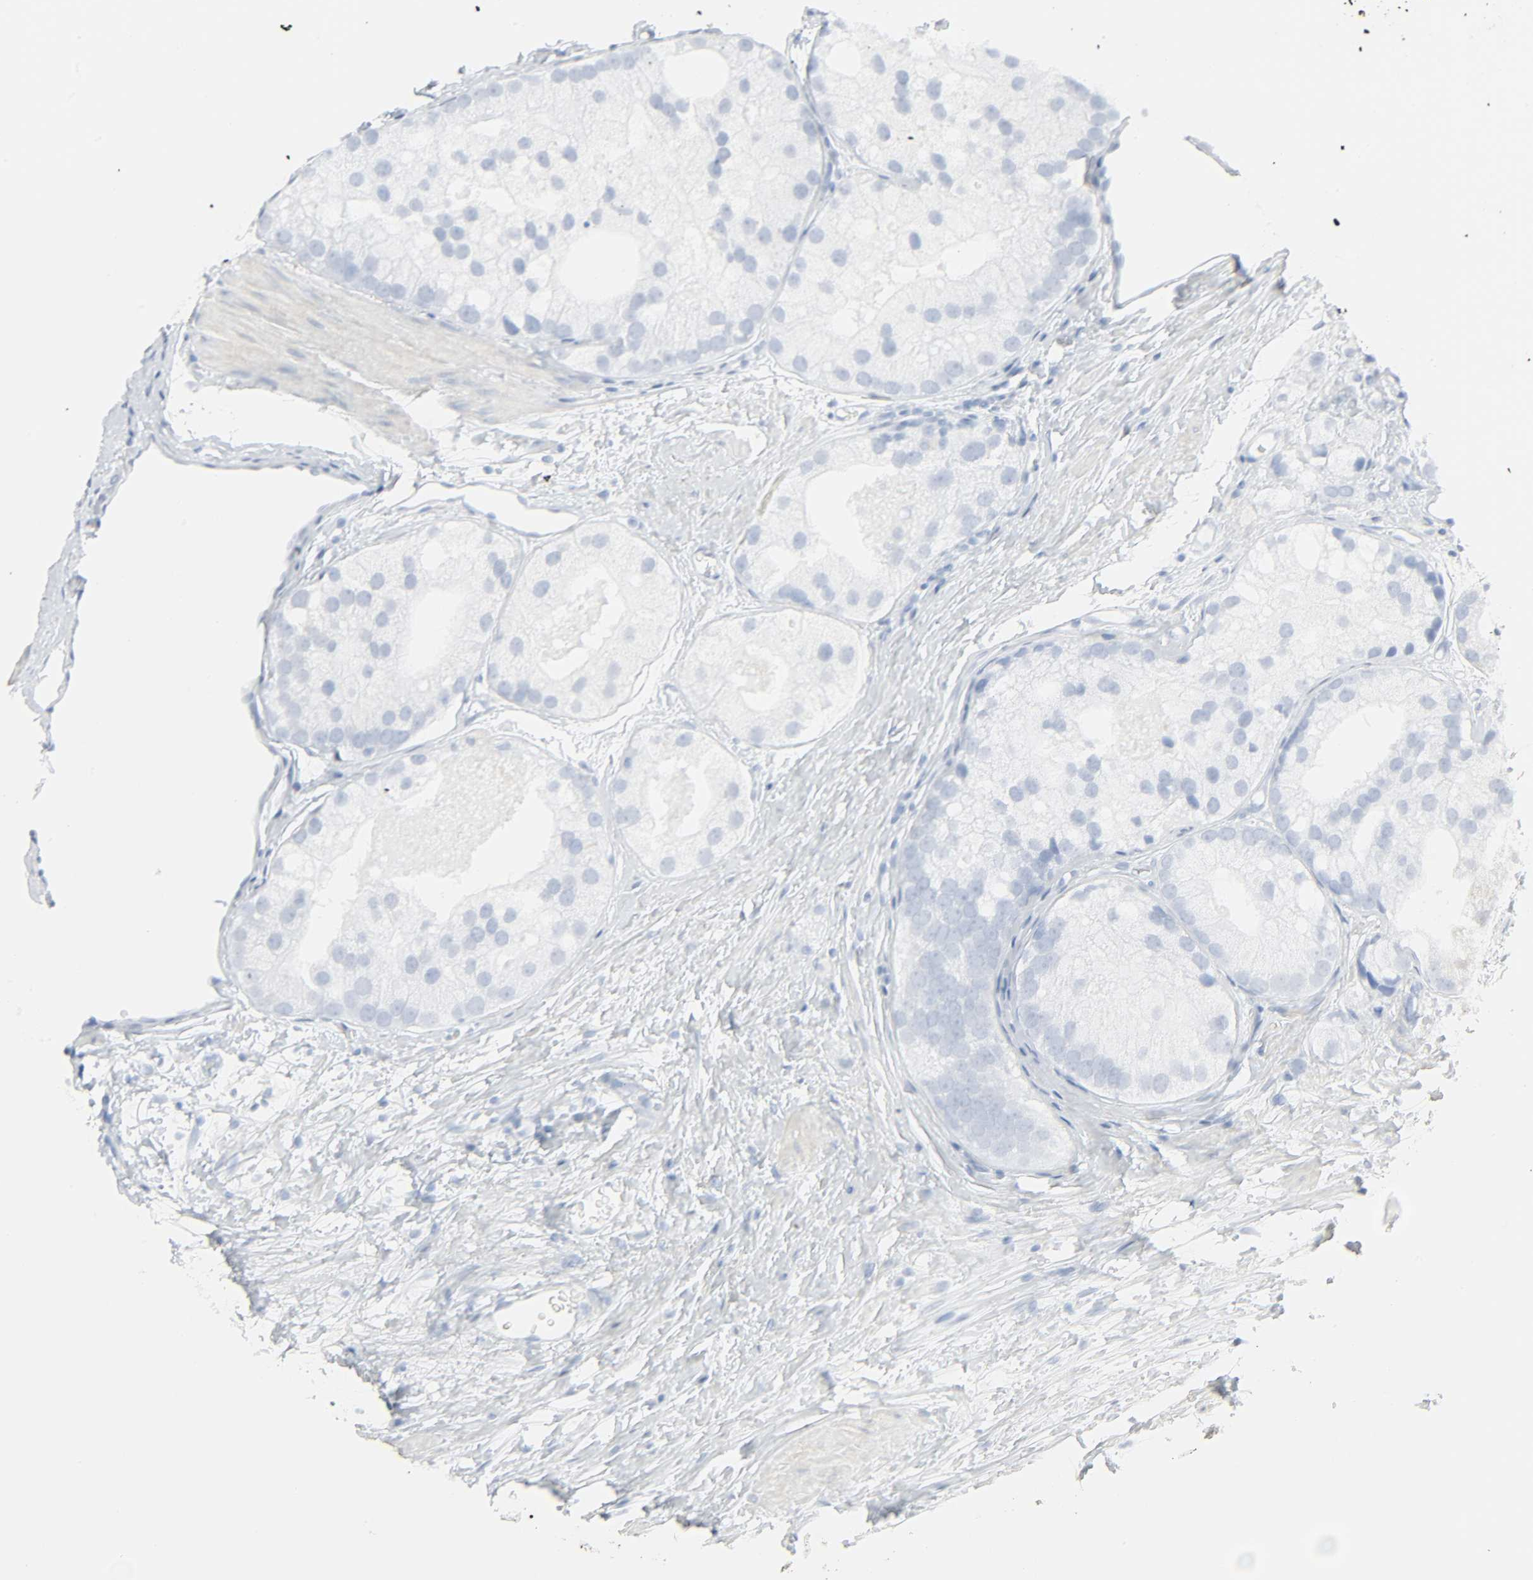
{"staining": {"intensity": "negative", "quantity": "none", "location": "none"}, "tissue": "prostate cancer", "cell_type": "Tumor cells", "image_type": "cancer", "snomed": [{"axis": "morphology", "description": "Adenocarcinoma, Low grade"}, {"axis": "topography", "description": "Prostate"}], "caption": "Tumor cells are negative for protein expression in human prostate cancer.", "gene": "ZBTB16", "patient": {"sex": "male", "age": 69}}